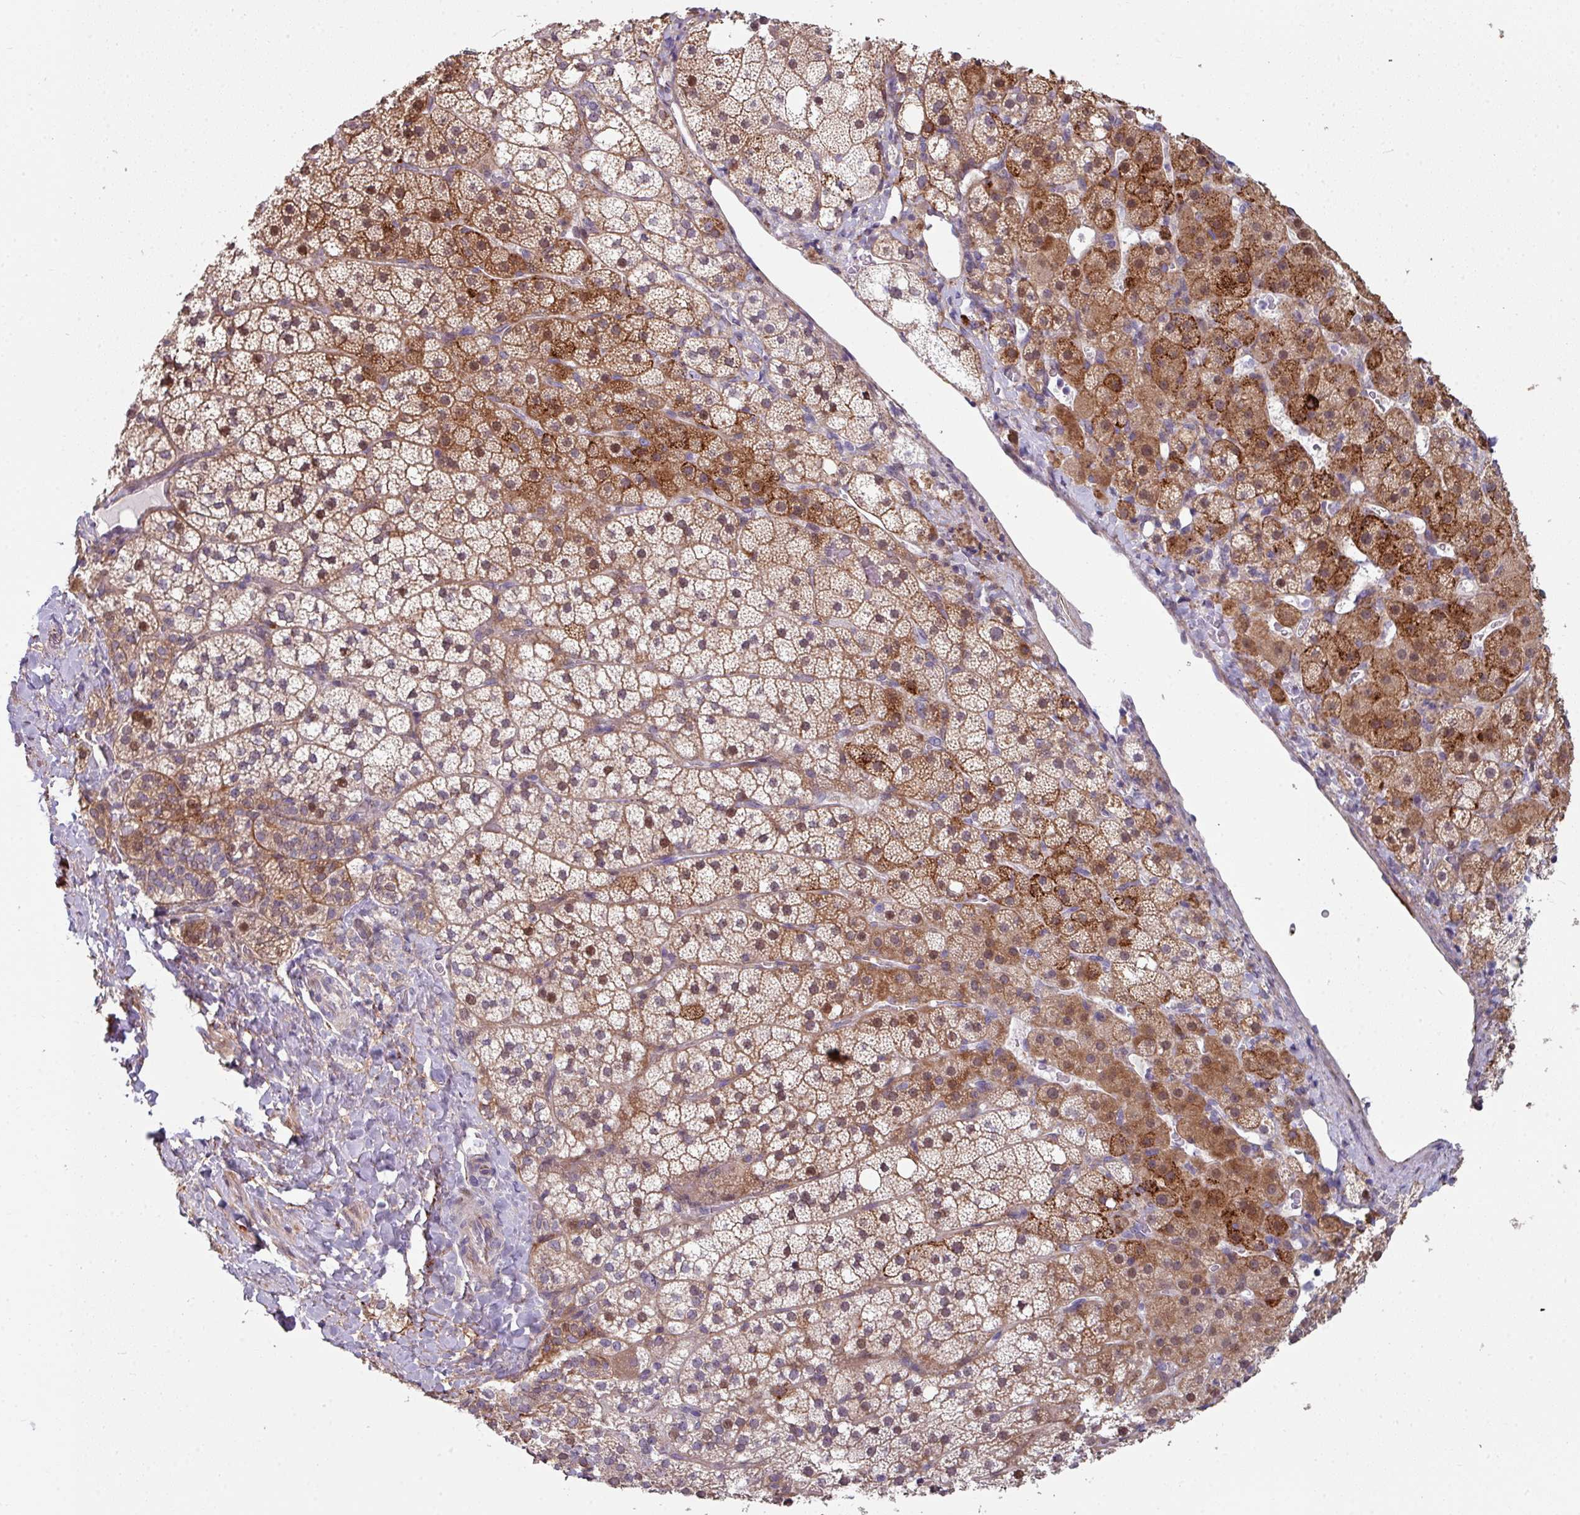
{"staining": {"intensity": "moderate", "quantity": ">75%", "location": "cytoplasmic/membranous,nuclear"}, "tissue": "adrenal gland", "cell_type": "Glandular cells", "image_type": "normal", "snomed": [{"axis": "morphology", "description": "Normal tissue, NOS"}, {"axis": "topography", "description": "Adrenal gland"}], "caption": "Immunohistochemical staining of benign human adrenal gland reveals medium levels of moderate cytoplasmic/membranous,nuclear positivity in about >75% of glandular cells. (DAB IHC, brown staining for protein, blue staining for nuclei).", "gene": "C2orf16", "patient": {"sex": "male", "age": 53}}